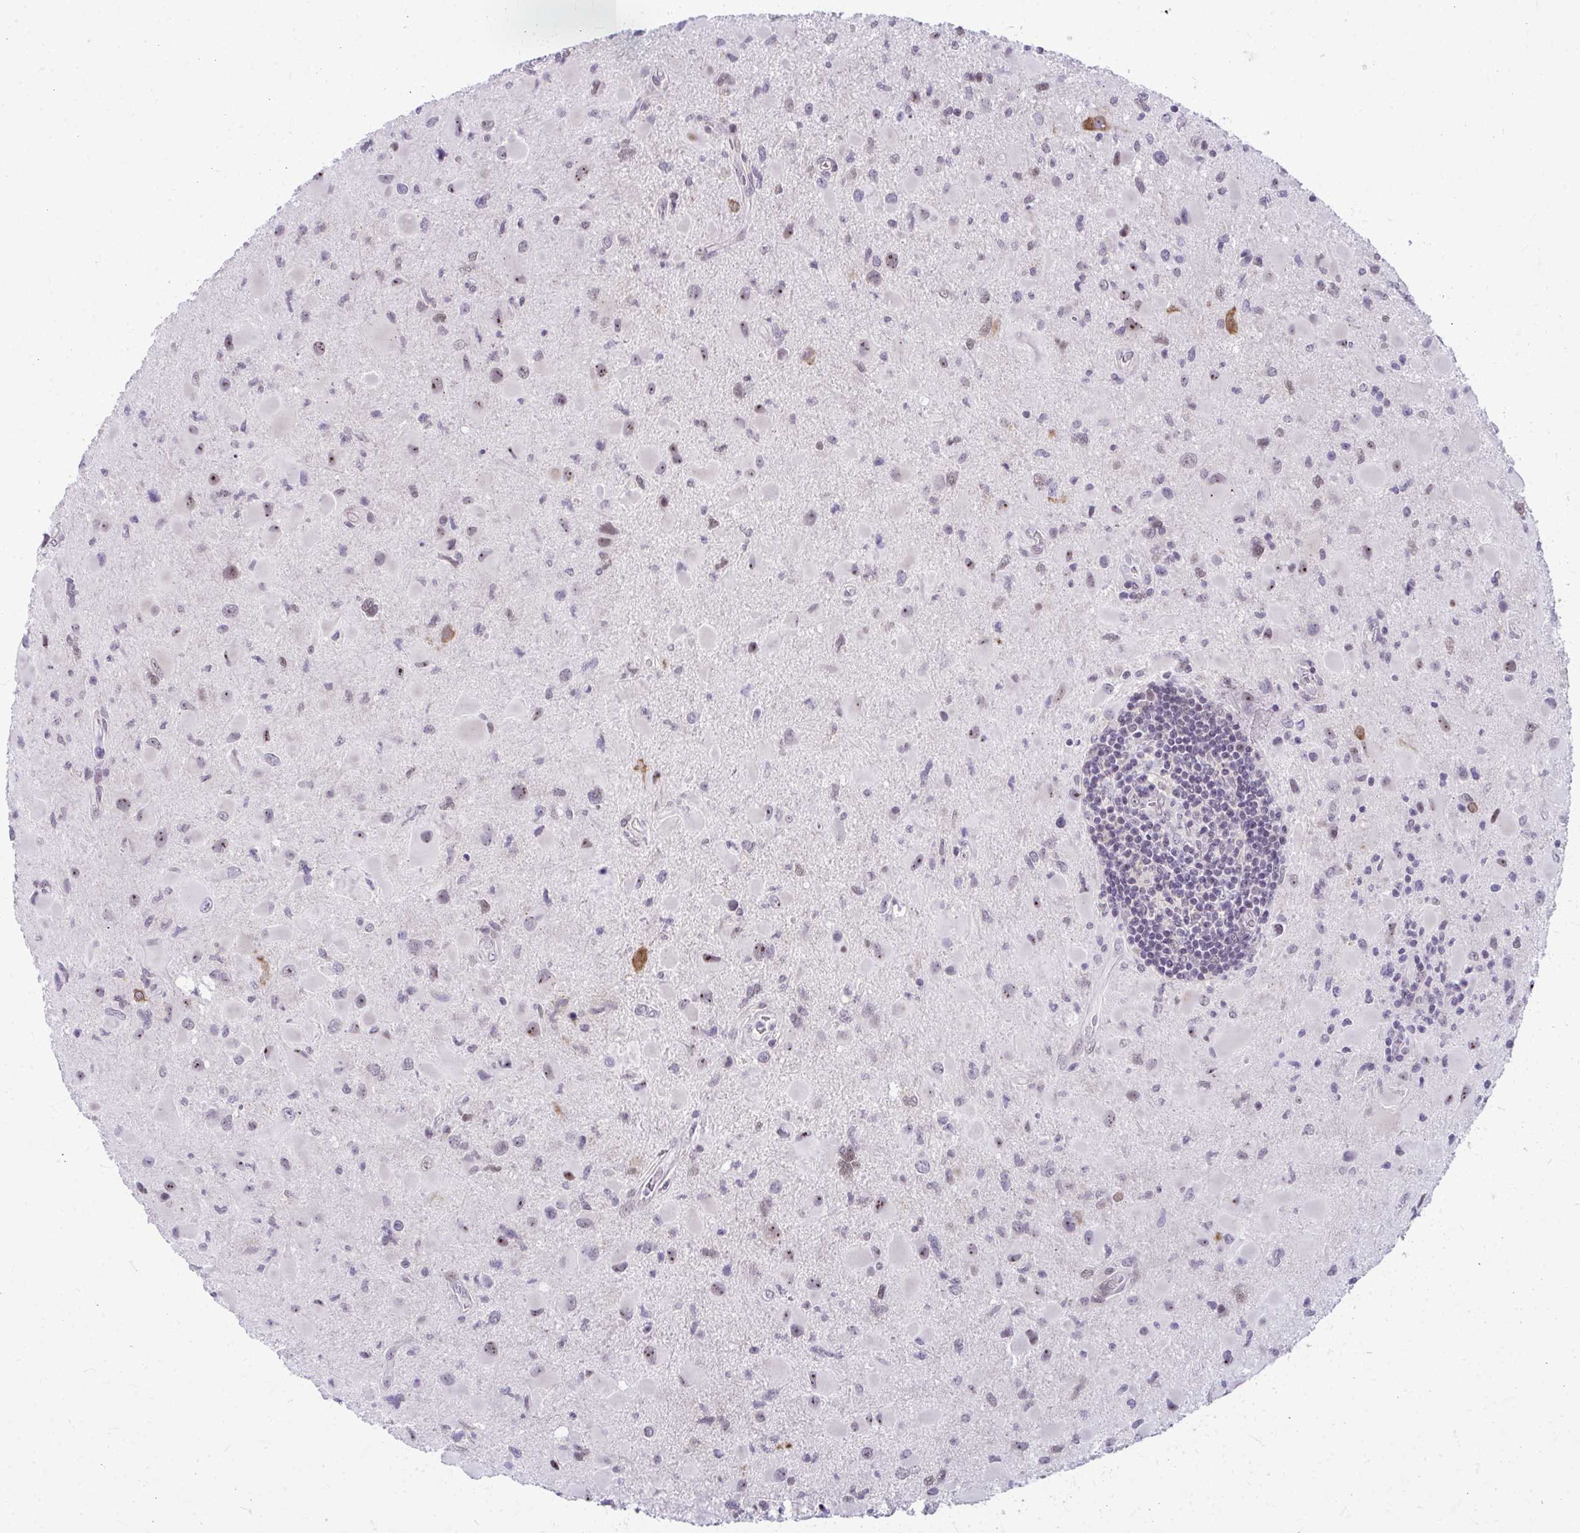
{"staining": {"intensity": "negative", "quantity": "none", "location": "none"}, "tissue": "glioma", "cell_type": "Tumor cells", "image_type": "cancer", "snomed": [{"axis": "morphology", "description": "Glioma, malignant, Low grade"}, {"axis": "topography", "description": "Brain"}], "caption": "IHC image of glioma stained for a protein (brown), which demonstrates no staining in tumor cells. Nuclei are stained in blue.", "gene": "MAF1", "patient": {"sex": "female", "age": 32}}